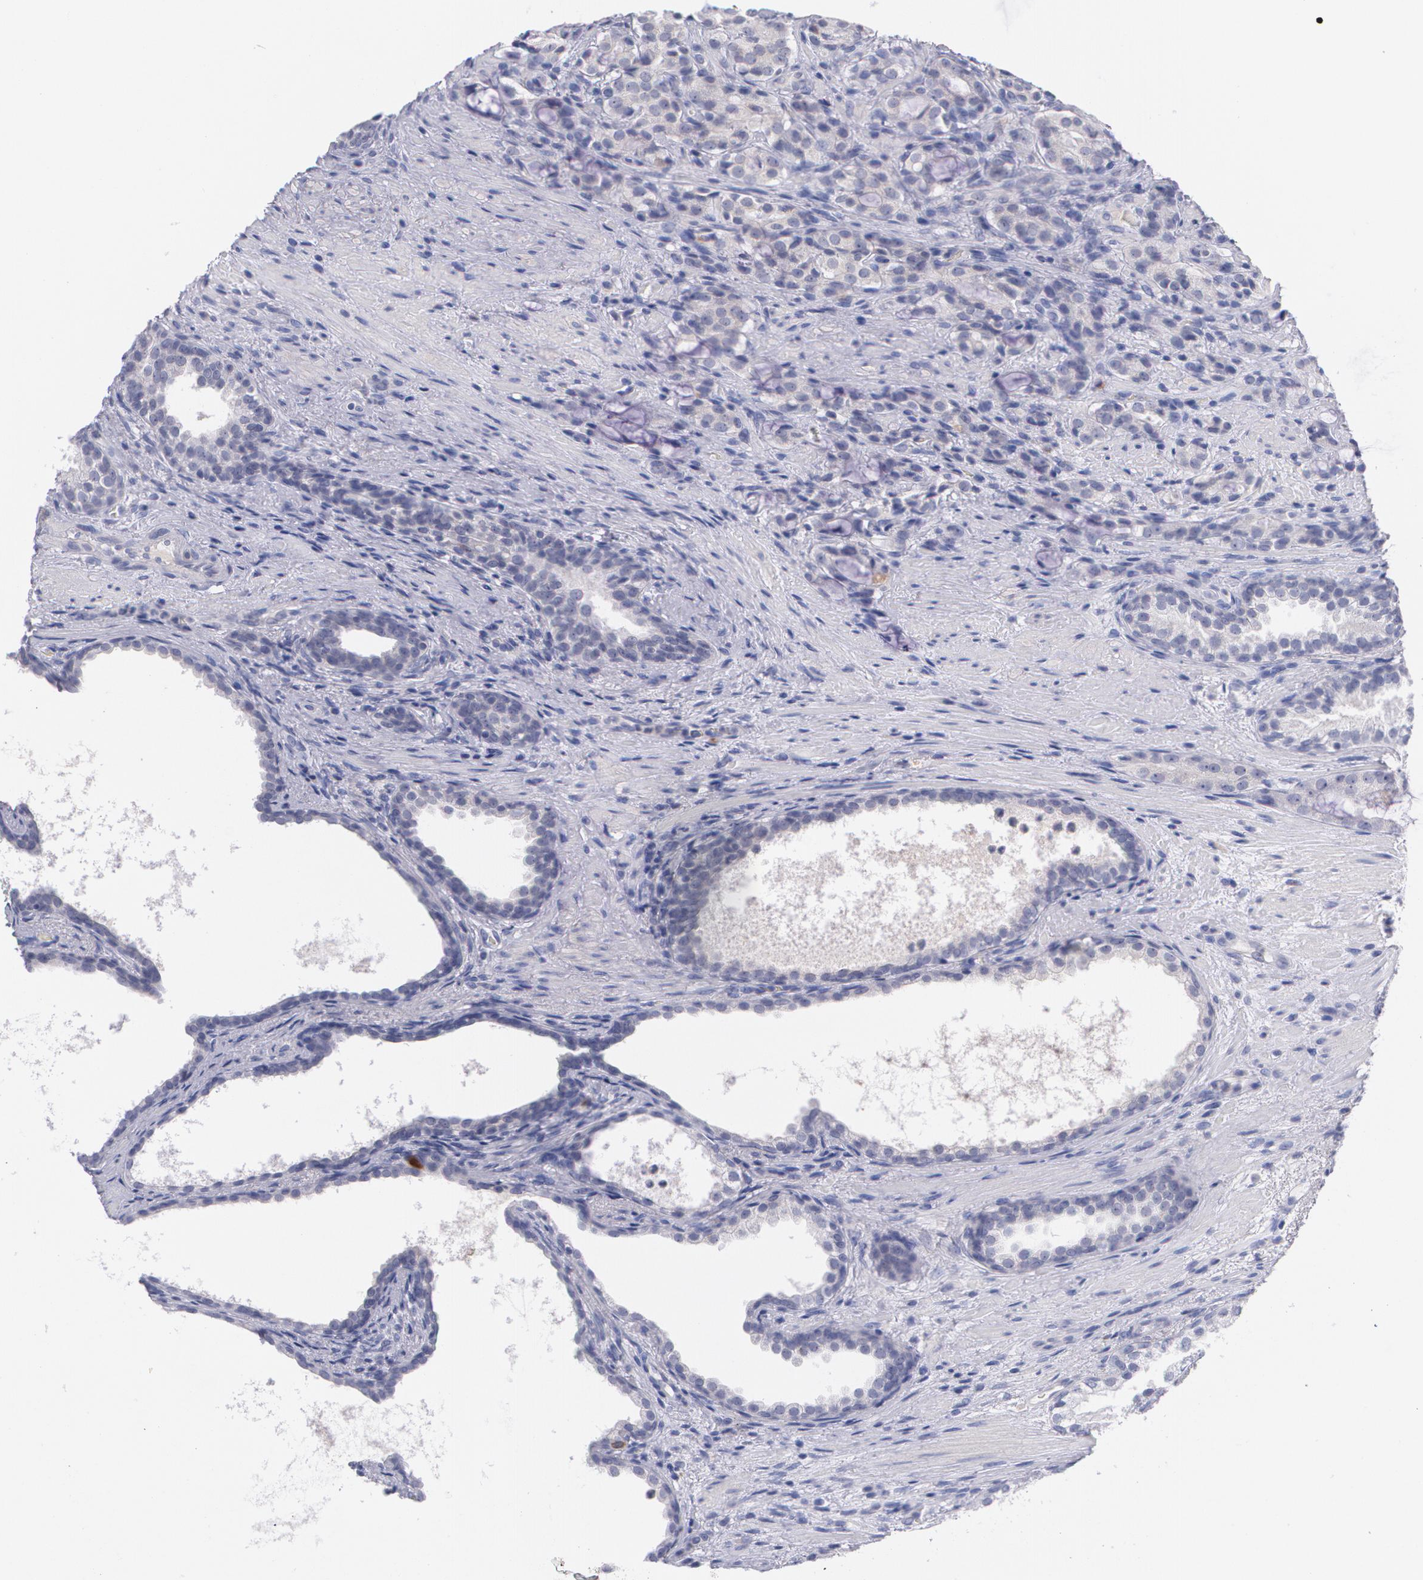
{"staining": {"intensity": "strong", "quantity": "<25%", "location": "cytoplasmic/membranous"}, "tissue": "prostate cancer", "cell_type": "Tumor cells", "image_type": "cancer", "snomed": [{"axis": "morphology", "description": "Adenocarcinoma, High grade"}, {"axis": "topography", "description": "Prostate"}], "caption": "Protein analysis of adenocarcinoma (high-grade) (prostate) tissue exhibits strong cytoplasmic/membranous staining in about <25% of tumor cells.", "gene": "HMMR", "patient": {"sex": "male", "age": 72}}